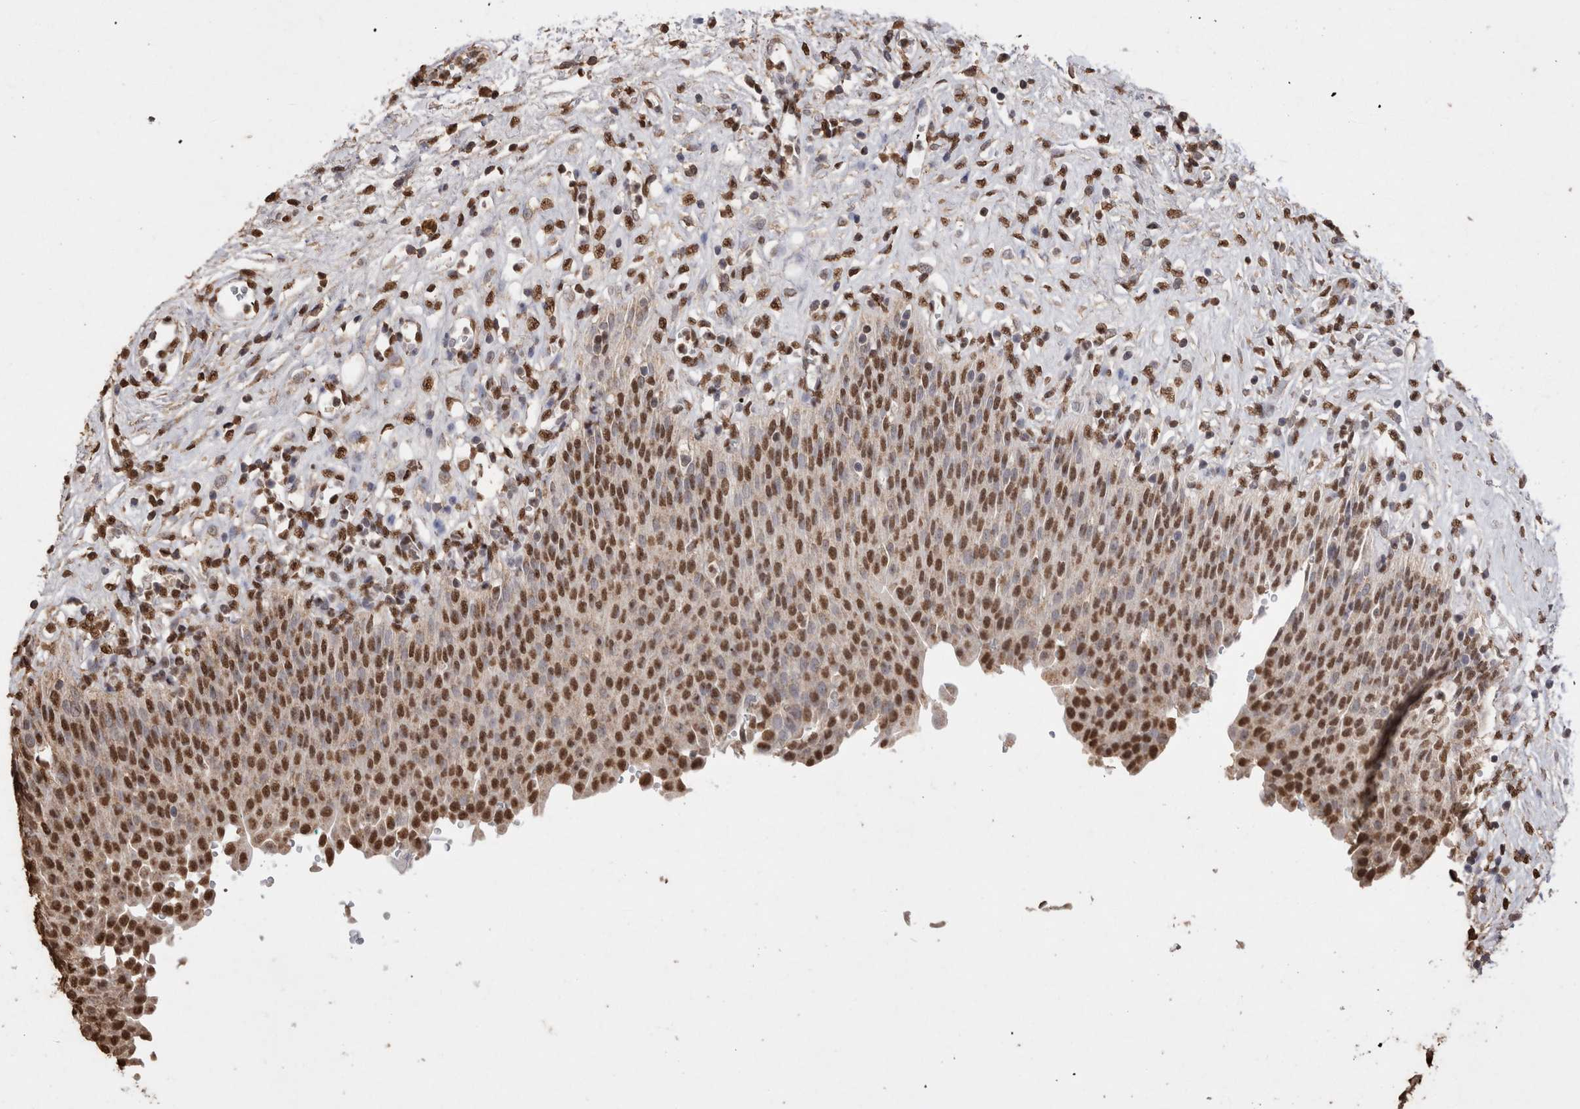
{"staining": {"intensity": "strong", "quantity": ">75%", "location": "nuclear"}, "tissue": "urinary bladder", "cell_type": "Urothelial cells", "image_type": "normal", "snomed": [{"axis": "morphology", "description": "Urothelial carcinoma, High grade"}, {"axis": "topography", "description": "Urinary bladder"}], "caption": "Immunohistochemical staining of benign urinary bladder exhibits strong nuclear protein positivity in about >75% of urothelial cells.", "gene": "NTHL1", "patient": {"sex": "male", "age": 46}}